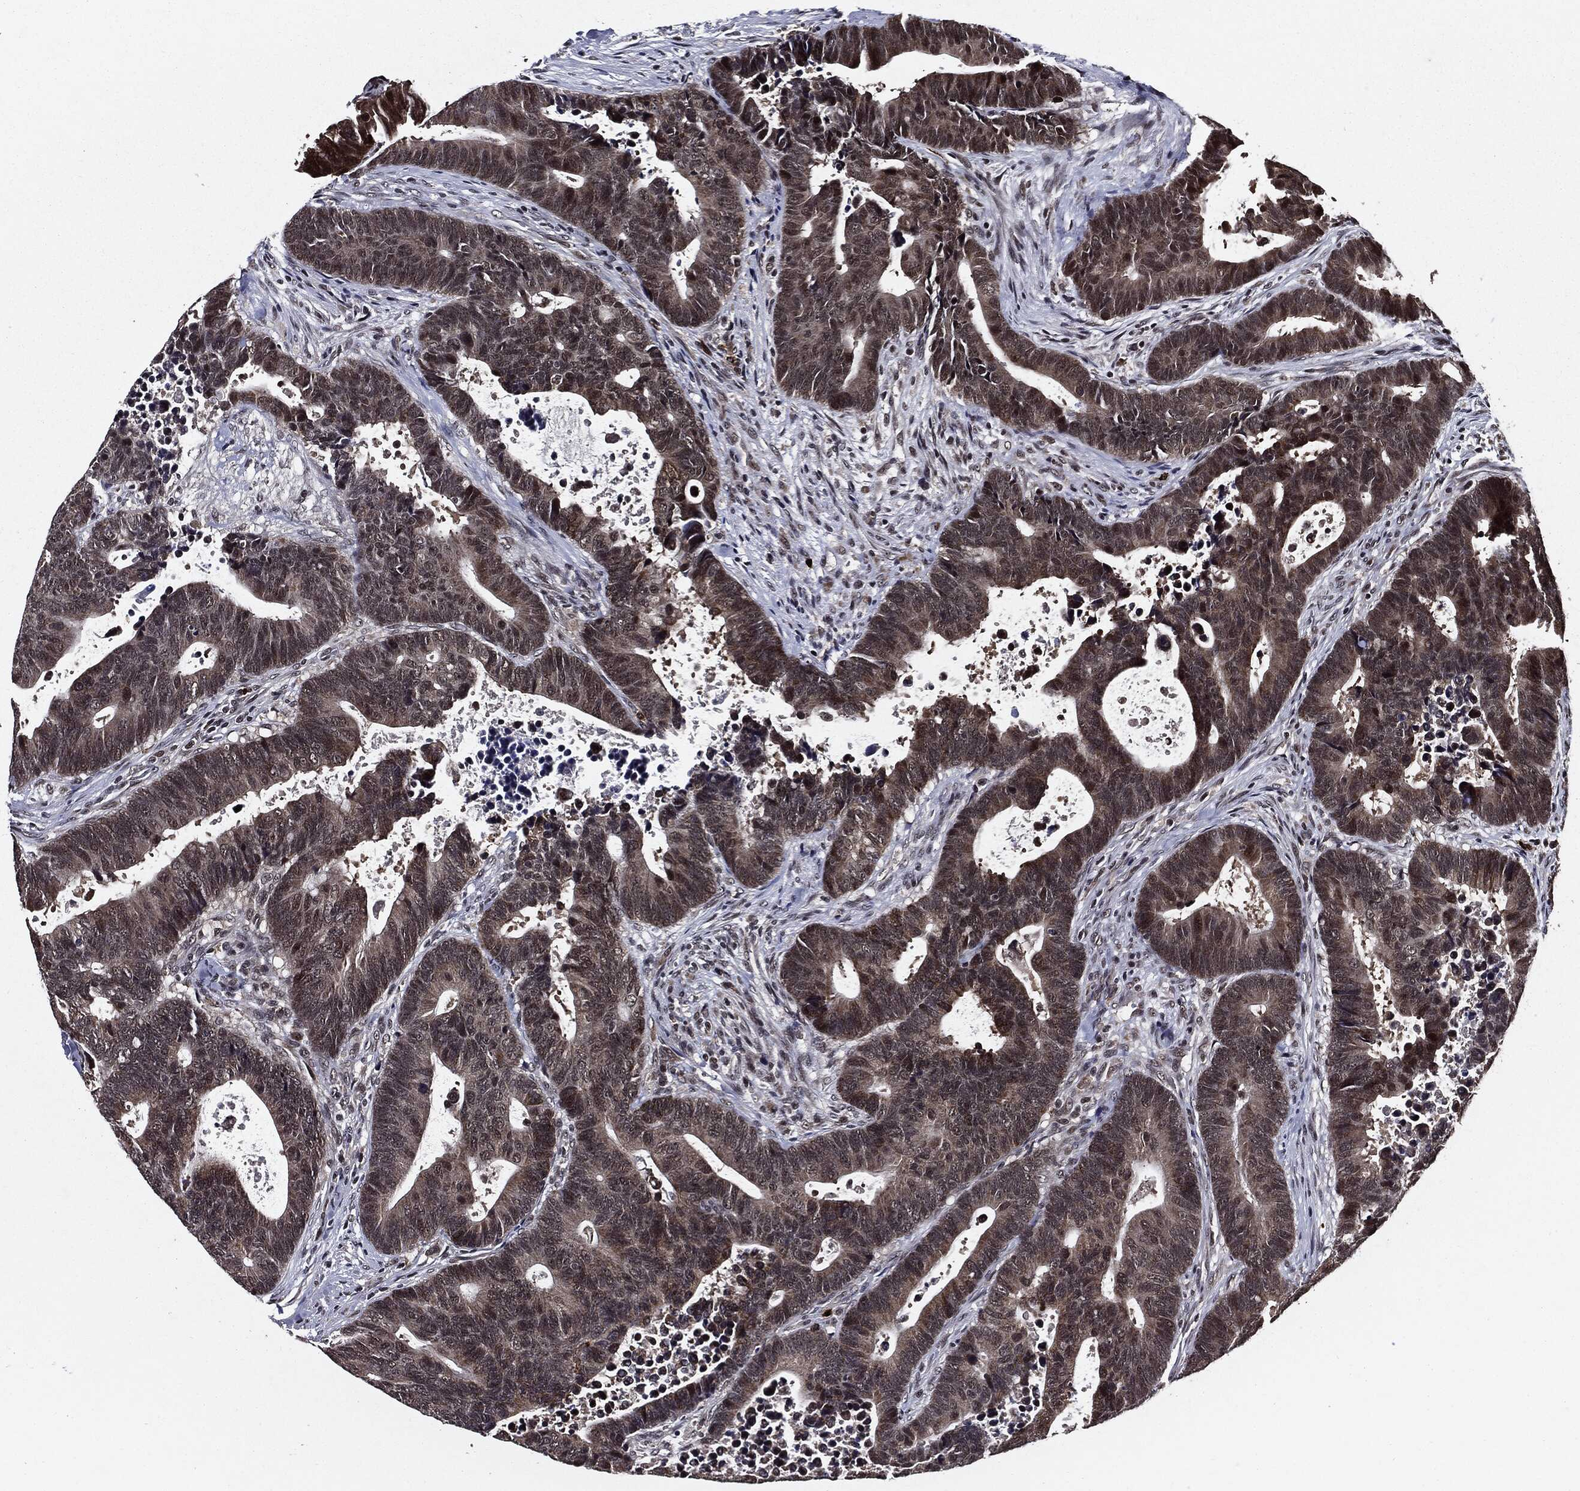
{"staining": {"intensity": "moderate", "quantity": "25%-75%", "location": "cytoplasmic/membranous,nuclear"}, "tissue": "colorectal cancer", "cell_type": "Tumor cells", "image_type": "cancer", "snomed": [{"axis": "morphology", "description": "Adenocarcinoma, NOS"}, {"axis": "topography", "description": "Colon"}], "caption": "Protein expression analysis of human colorectal adenocarcinoma reveals moderate cytoplasmic/membranous and nuclear staining in approximately 25%-75% of tumor cells.", "gene": "SUGT1", "patient": {"sex": "male", "age": 75}}